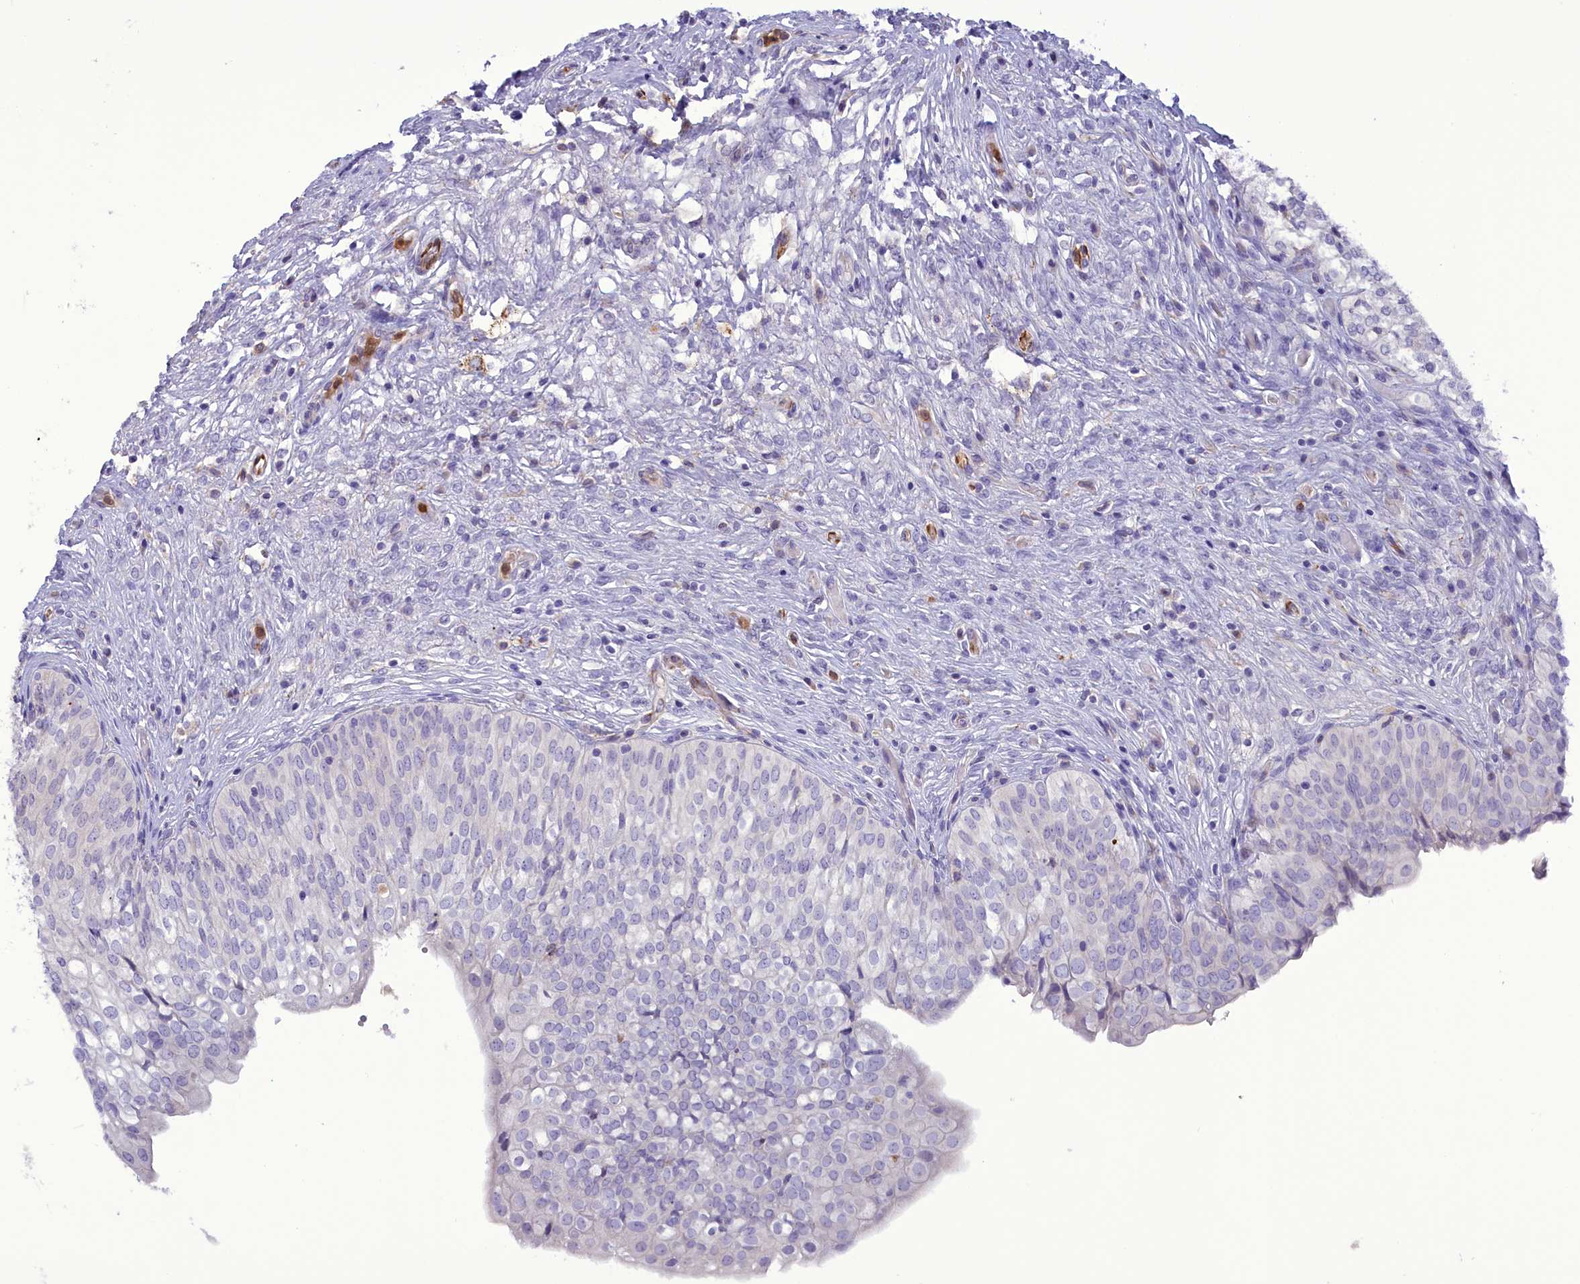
{"staining": {"intensity": "negative", "quantity": "none", "location": "none"}, "tissue": "urinary bladder", "cell_type": "Urothelial cells", "image_type": "normal", "snomed": [{"axis": "morphology", "description": "Normal tissue, NOS"}, {"axis": "topography", "description": "Urinary bladder"}], "caption": "Protein analysis of unremarkable urinary bladder reveals no significant positivity in urothelial cells. The staining was performed using DAB to visualize the protein expression in brown, while the nuclei were stained in blue with hematoxylin (Magnification: 20x).", "gene": "FAM149B1", "patient": {"sex": "male", "age": 55}}